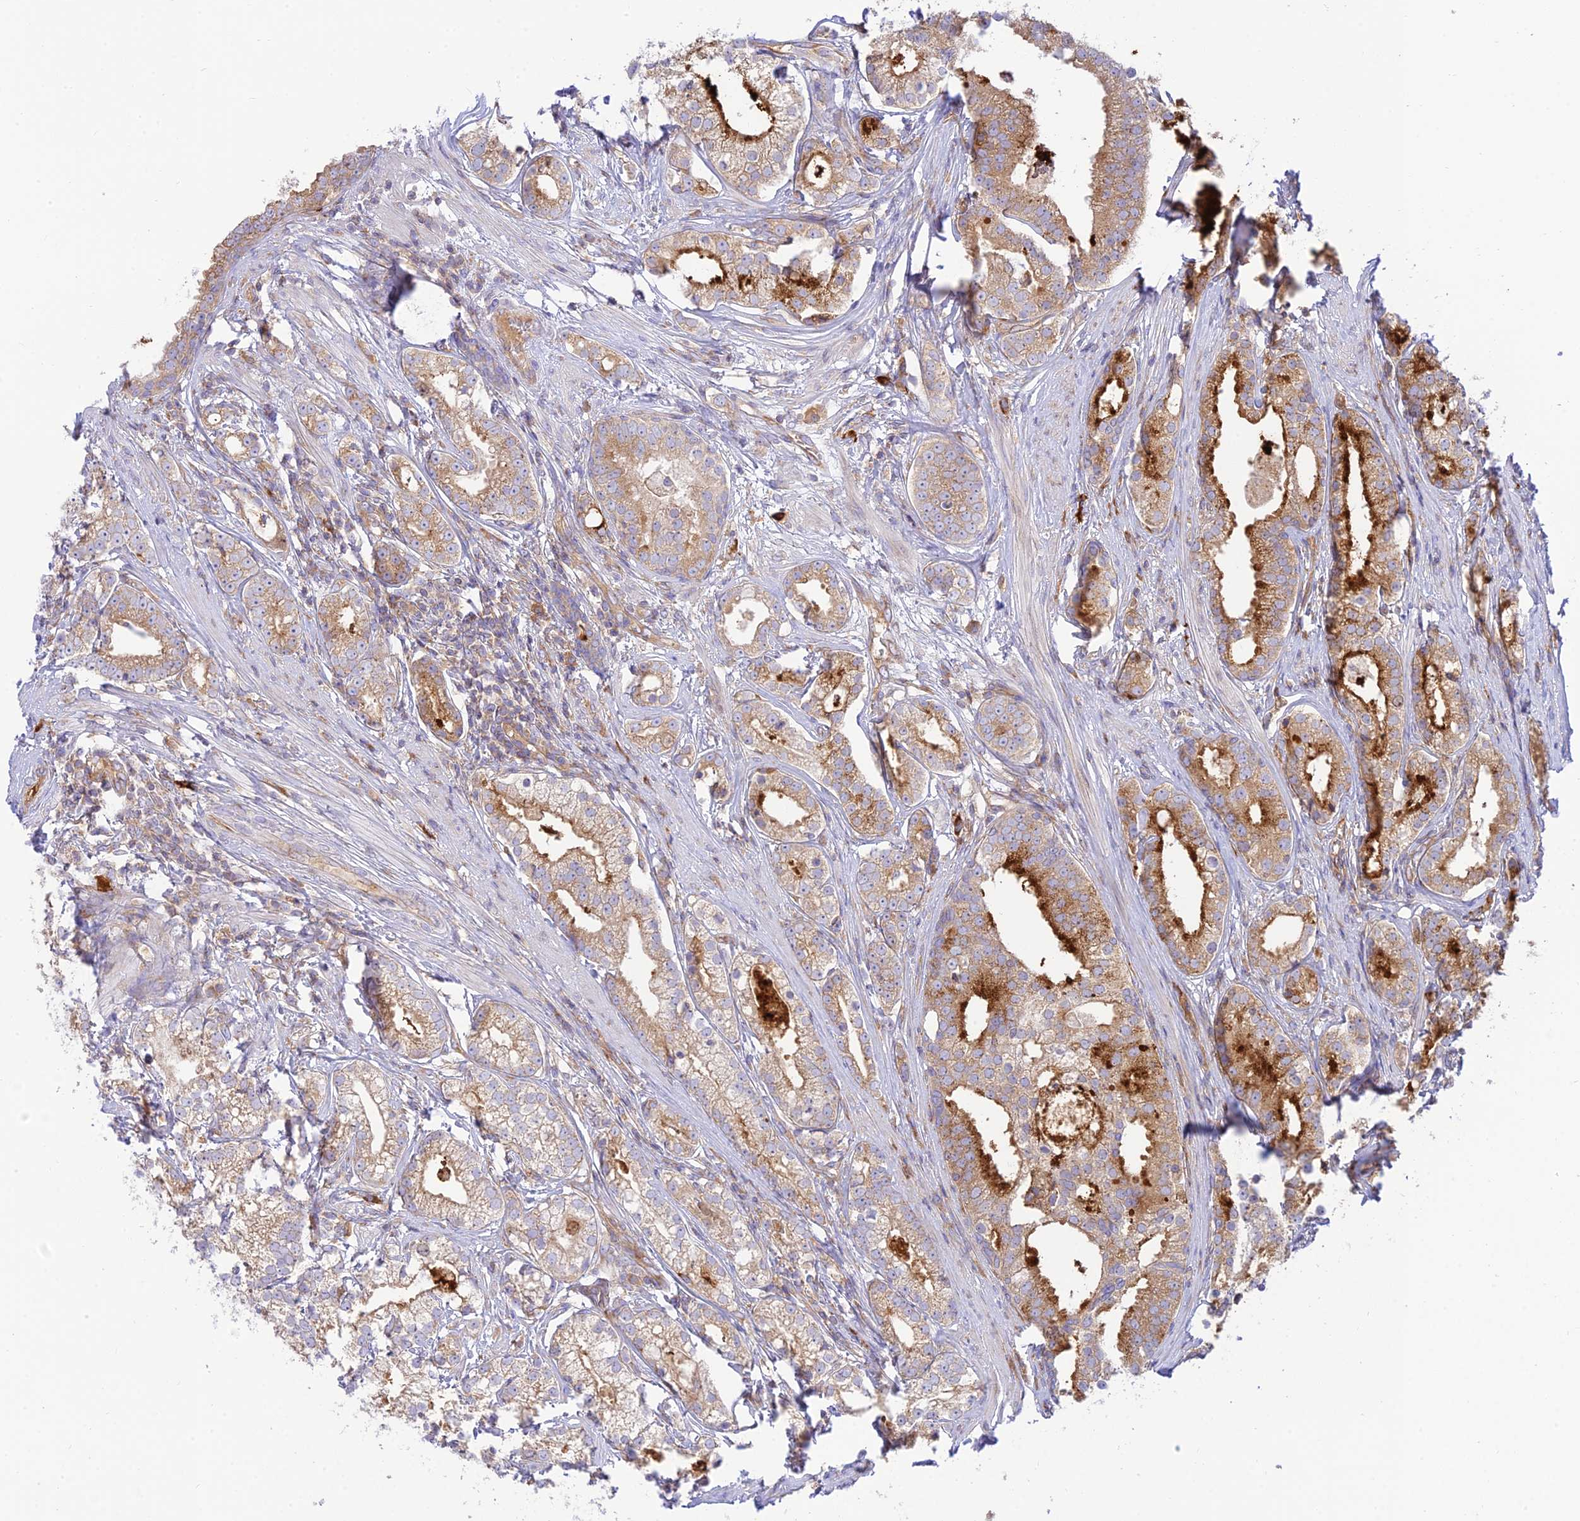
{"staining": {"intensity": "moderate", "quantity": ">75%", "location": "cytoplasmic/membranous"}, "tissue": "prostate cancer", "cell_type": "Tumor cells", "image_type": "cancer", "snomed": [{"axis": "morphology", "description": "Adenocarcinoma, High grade"}, {"axis": "topography", "description": "Prostate"}], "caption": "Immunohistochemistry (IHC) photomicrograph of neoplastic tissue: human prostate adenocarcinoma (high-grade) stained using immunohistochemistry (IHC) reveals medium levels of moderate protein expression localized specifically in the cytoplasmic/membranous of tumor cells, appearing as a cytoplasmic/membranous brown color.", "gene": "PIMREG", "patient": {"sex": "male", "age": 69}}